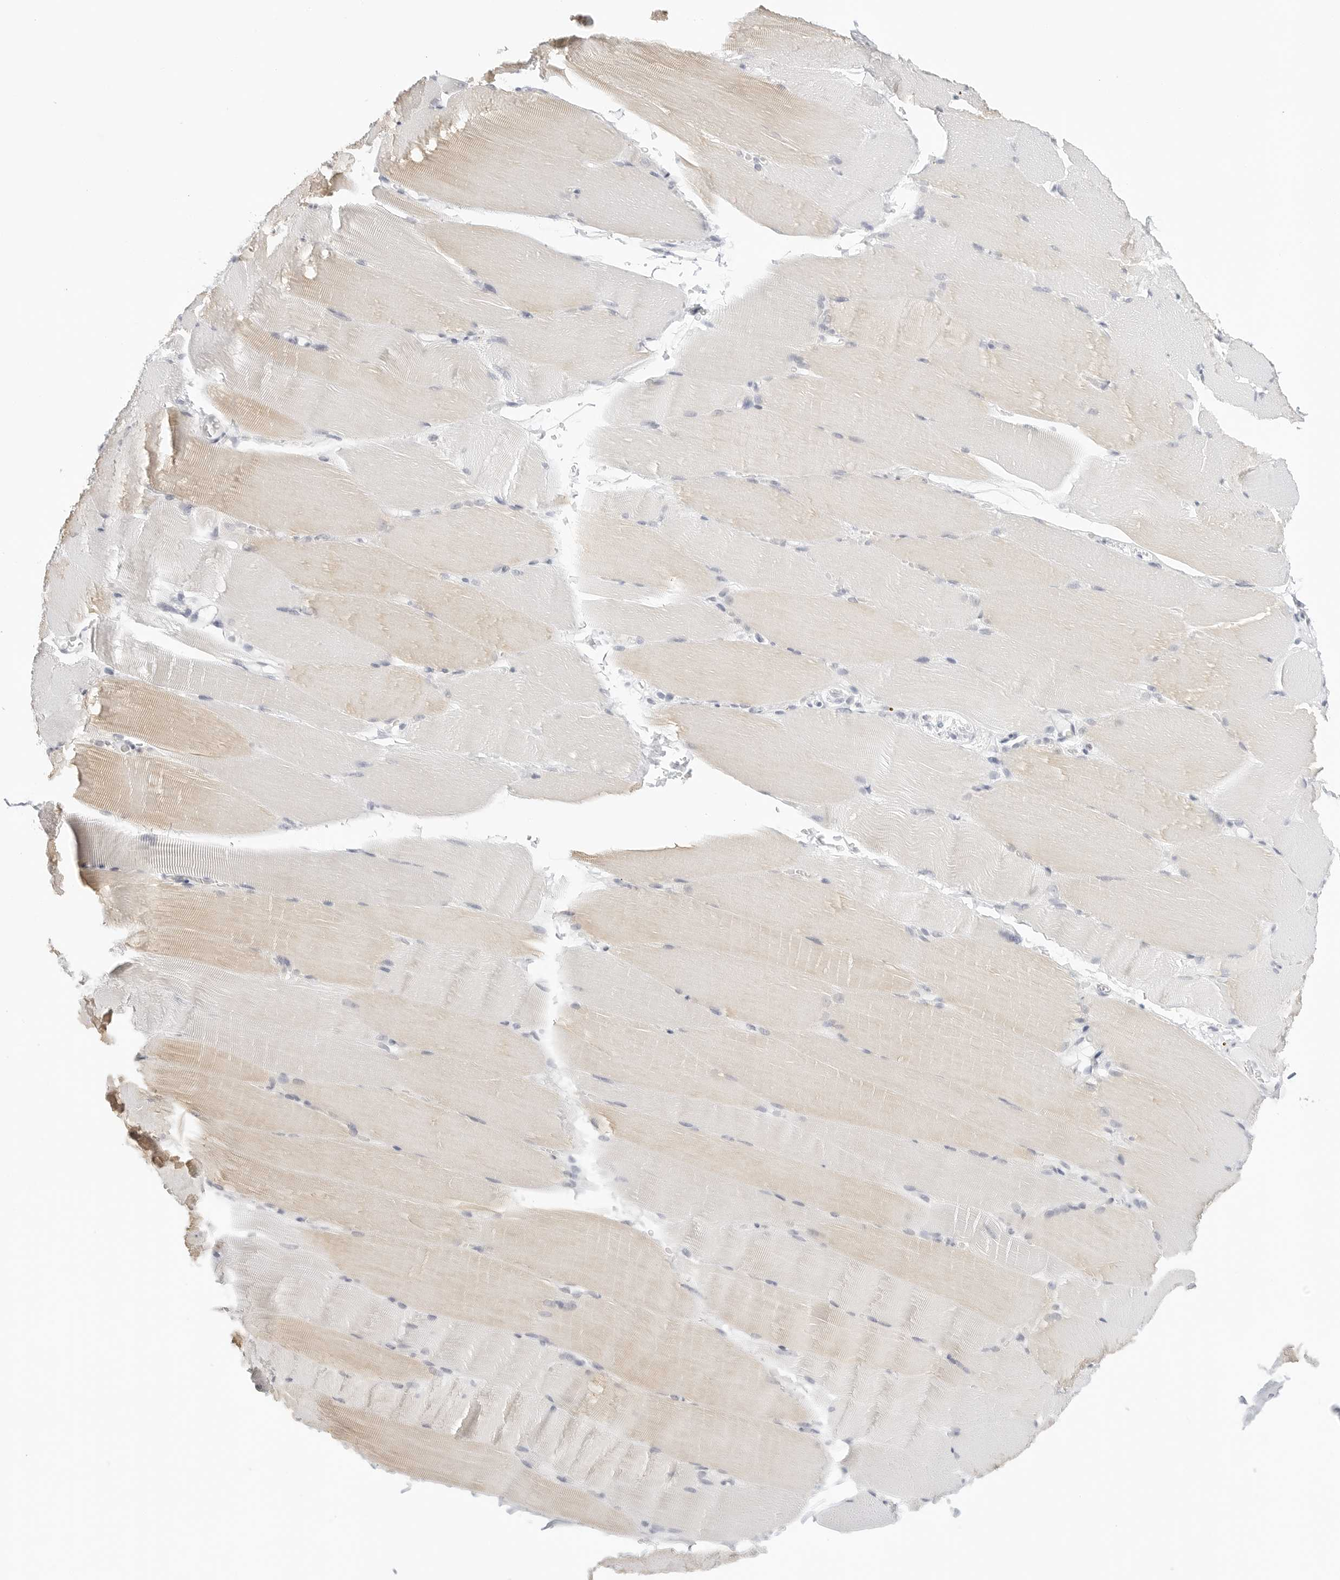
{"staining": {"intensity": "weak", "quantity": "<25%", "location": "cytoplasmic/membranous"}, "tissue": "skeletal muscle", "cell_type": "Myocytes", "image_type": "normal", "snomed": [{"axis": "morphology", "description": "Normal tissue, NOS"}, {"axis": "topography", "description": "Skeletal muscle"}, {"axis": "topography", "description": "Parathyroid gland"}], "caption": "A photomicrograph of skeletal muscle stained for a protein exhibits no brown staining in myocytes. Brightfield microscopy of immunohistochemistry stained with DAB (3,3'-diaminobenzidine) (brown) and hematoxylin (blue), captured at high magnification.", "gene": "HMGCS2", "patient": {"sex": "female", "age": 37}}